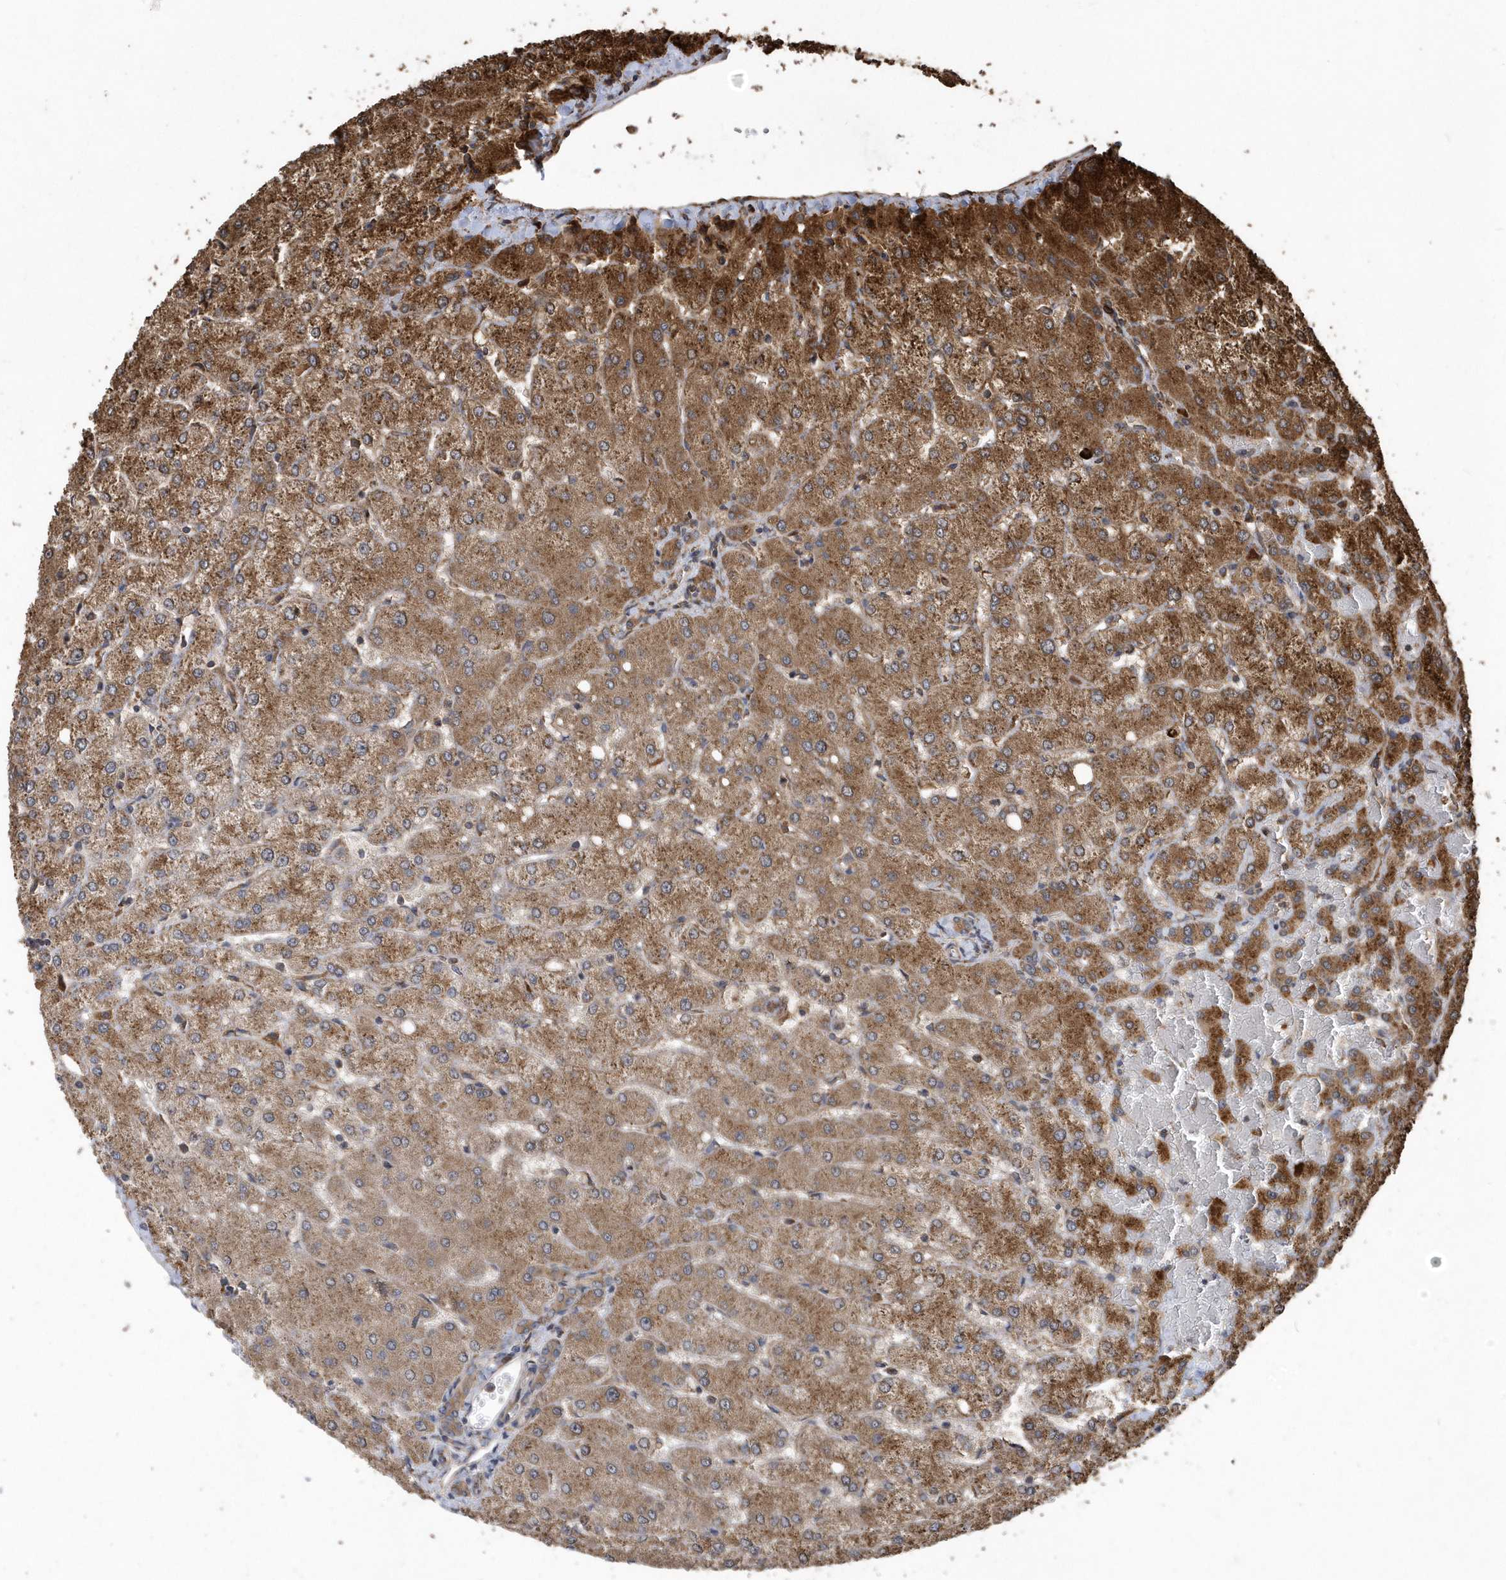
{"staining": {"intensity": "moderate", "quantity": ">75%", "location": "cytoplasmic/membranous"}, "tissue": "liver", "cell_type": "Cholangiocytes", "image_type": "normal", "snomed": [{"axis": "morphology", "description": "Normal tissue, NOS"}, {"axis": "topography", "description": "Liver"}], "caption": "The micrograph displays staining of benign liver, revealing moderate cytoplasmic/membranous protein positivity (brown color) within cholangiocytes.", "gene": "WASHC5", "patient": {"sex": "female", "age": 54}}